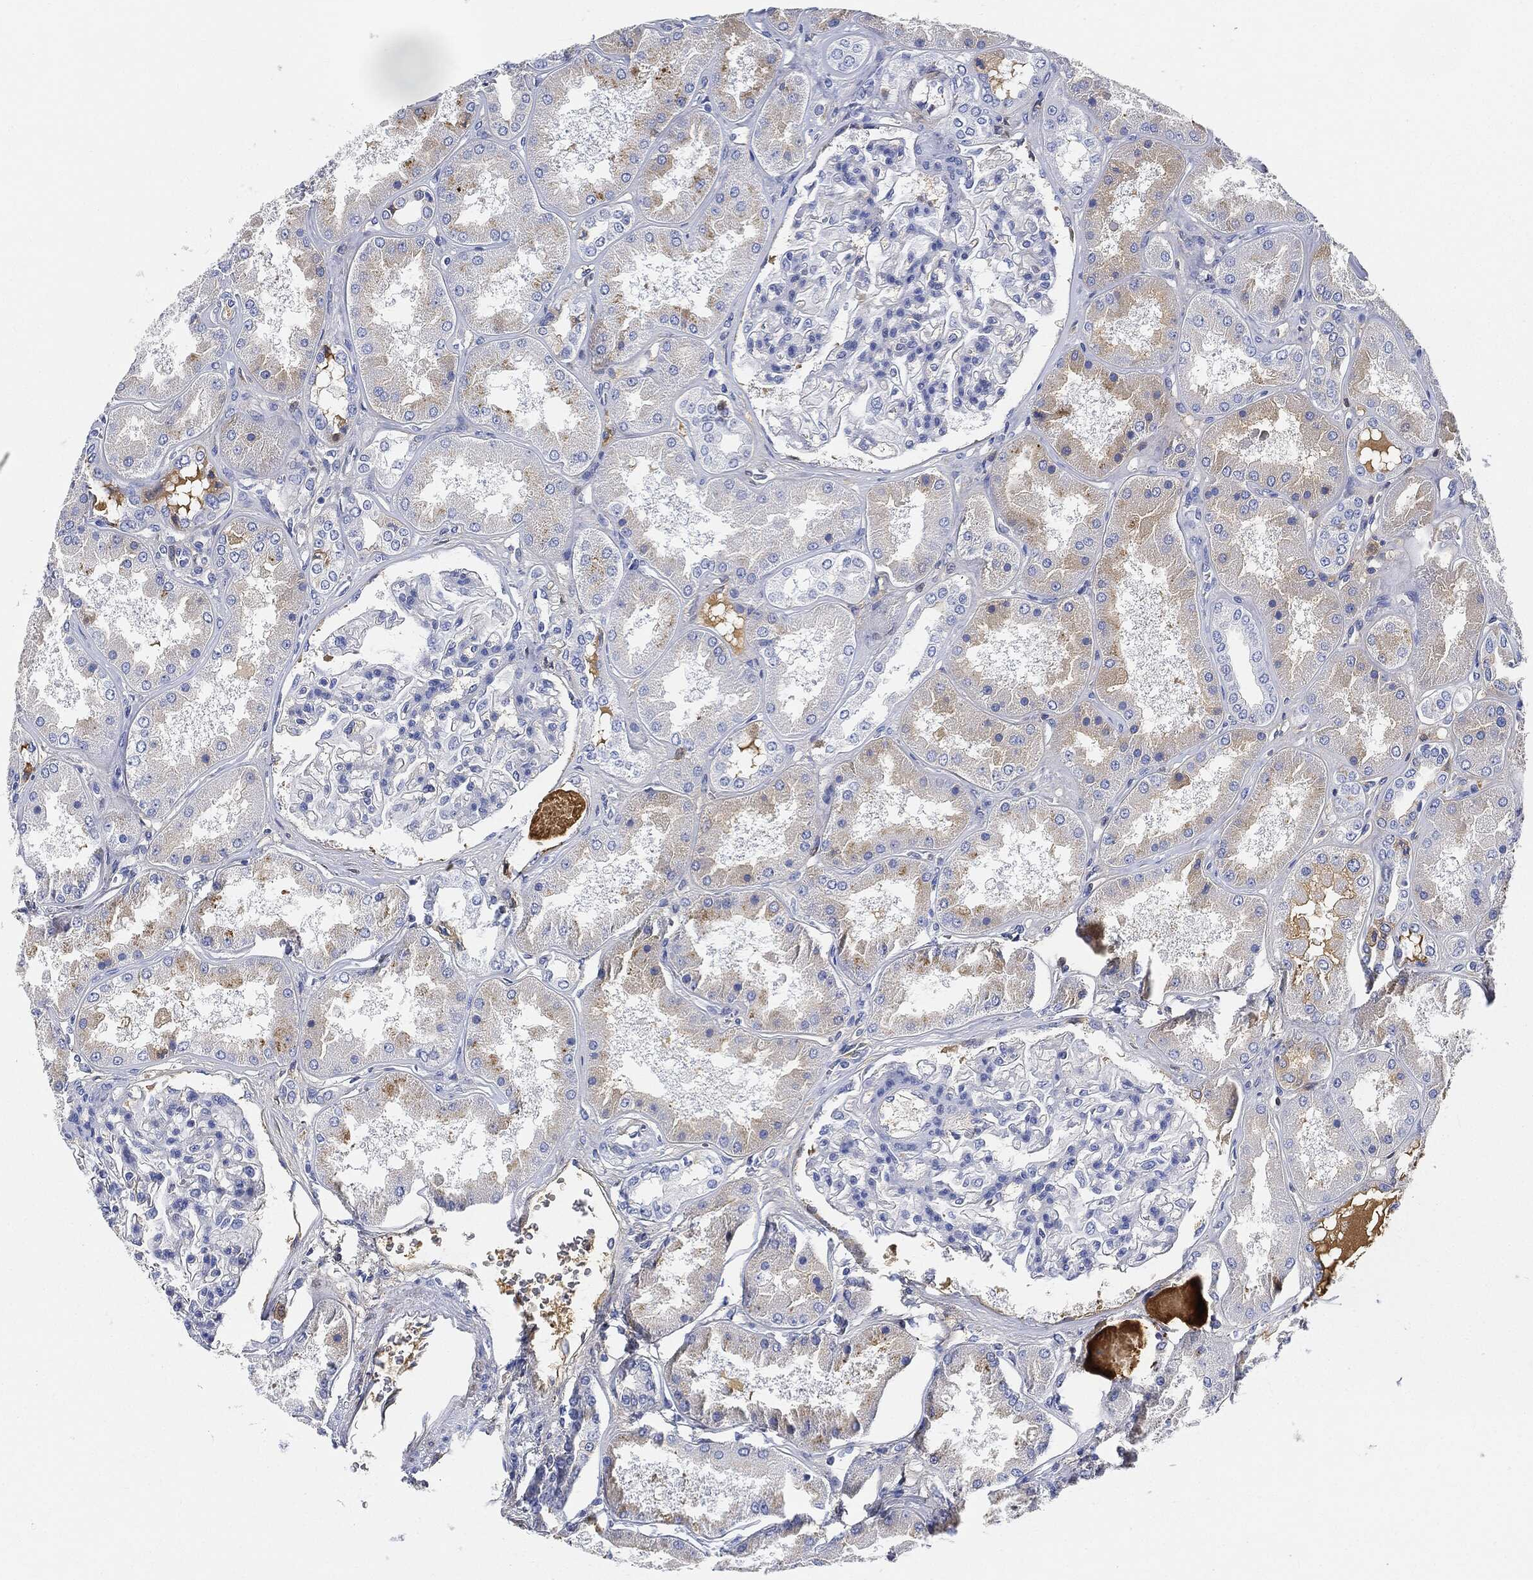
{"staining": {"intensity": "negative", "quantity": "none", "location": "none"}, "tissue": "kidney", "cell_type": "Cells in glomeruli", "image_type": "normal", "snomed": [{"axis": "morphology", "description": "Normal tissue, NOS"}, {"axis": "topography", "description": "Kidney"}], "caption": "An immunohistochemistry (IHC) photomicrograph of normal kidney is shown. There is no staining in cells in glomeruli of kidney.", "gene": "IGLV6", "patient": {"sex": "female", "age": 56}}